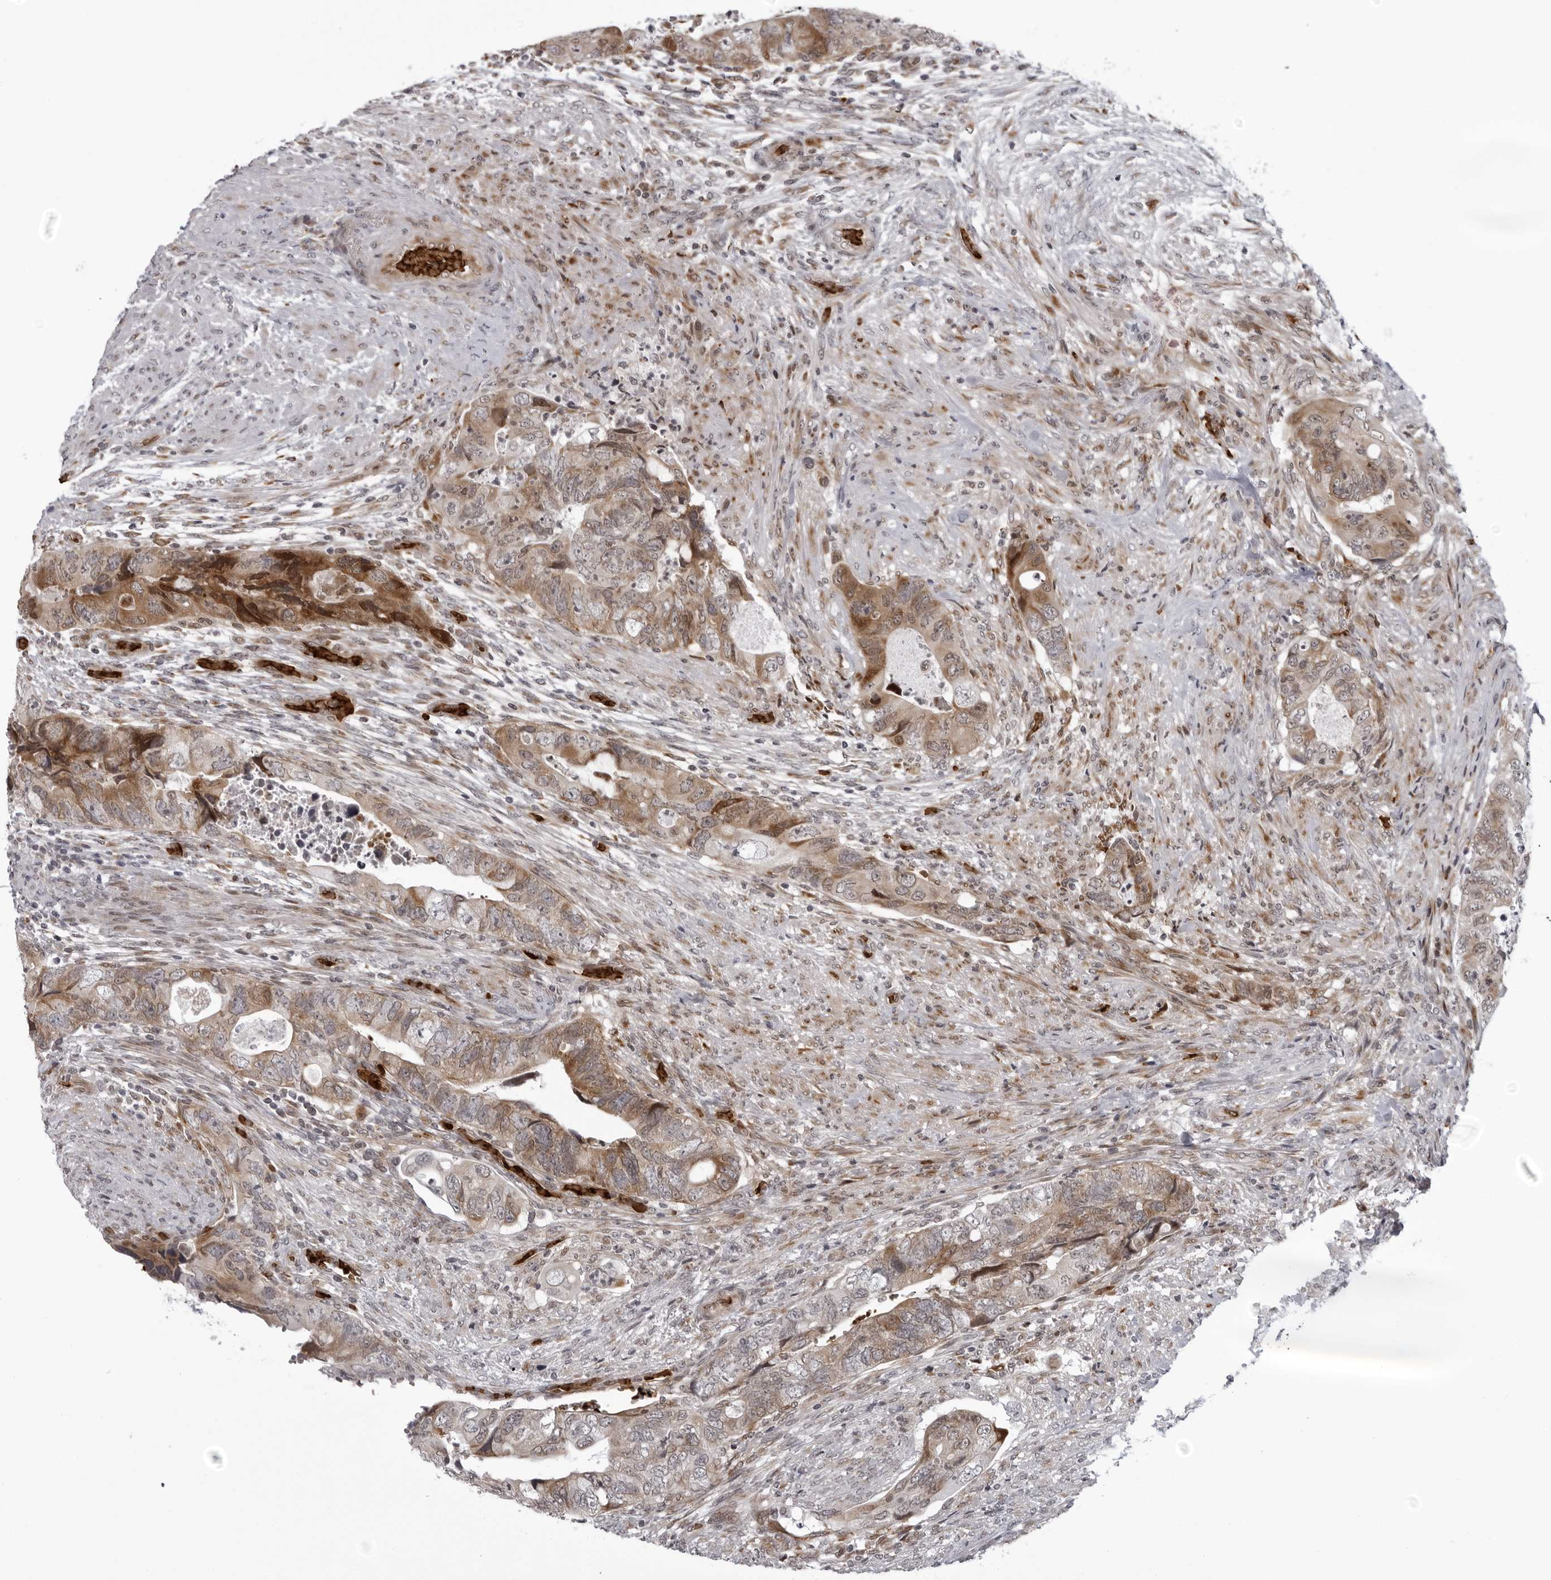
{"staining": {"intensity": "moderate", "quantity": ">75%", "location": "cytoplasmic/membranous"}, "tissue": "colorectal cancer", "cell_type": "Tumor cells", "image_type": "cancer", "snomed": [{"axis": "morphology", "description": "Adenocarcinoma, NOS"}, {"axis": "topography", "description": "Rectum"}], "caption": "Moderate cytoplasmic/membranous protein staining is present in approximately >75% of tumor cells in colorectal cancer (adenocarcinoma). The staining is performed using DAB brown chromogen to label protein expression. The nuclei are counter-stained blue using hematoxylin.", "gene": "THOP1", "patient": {"sex": "male", "age": 63}}